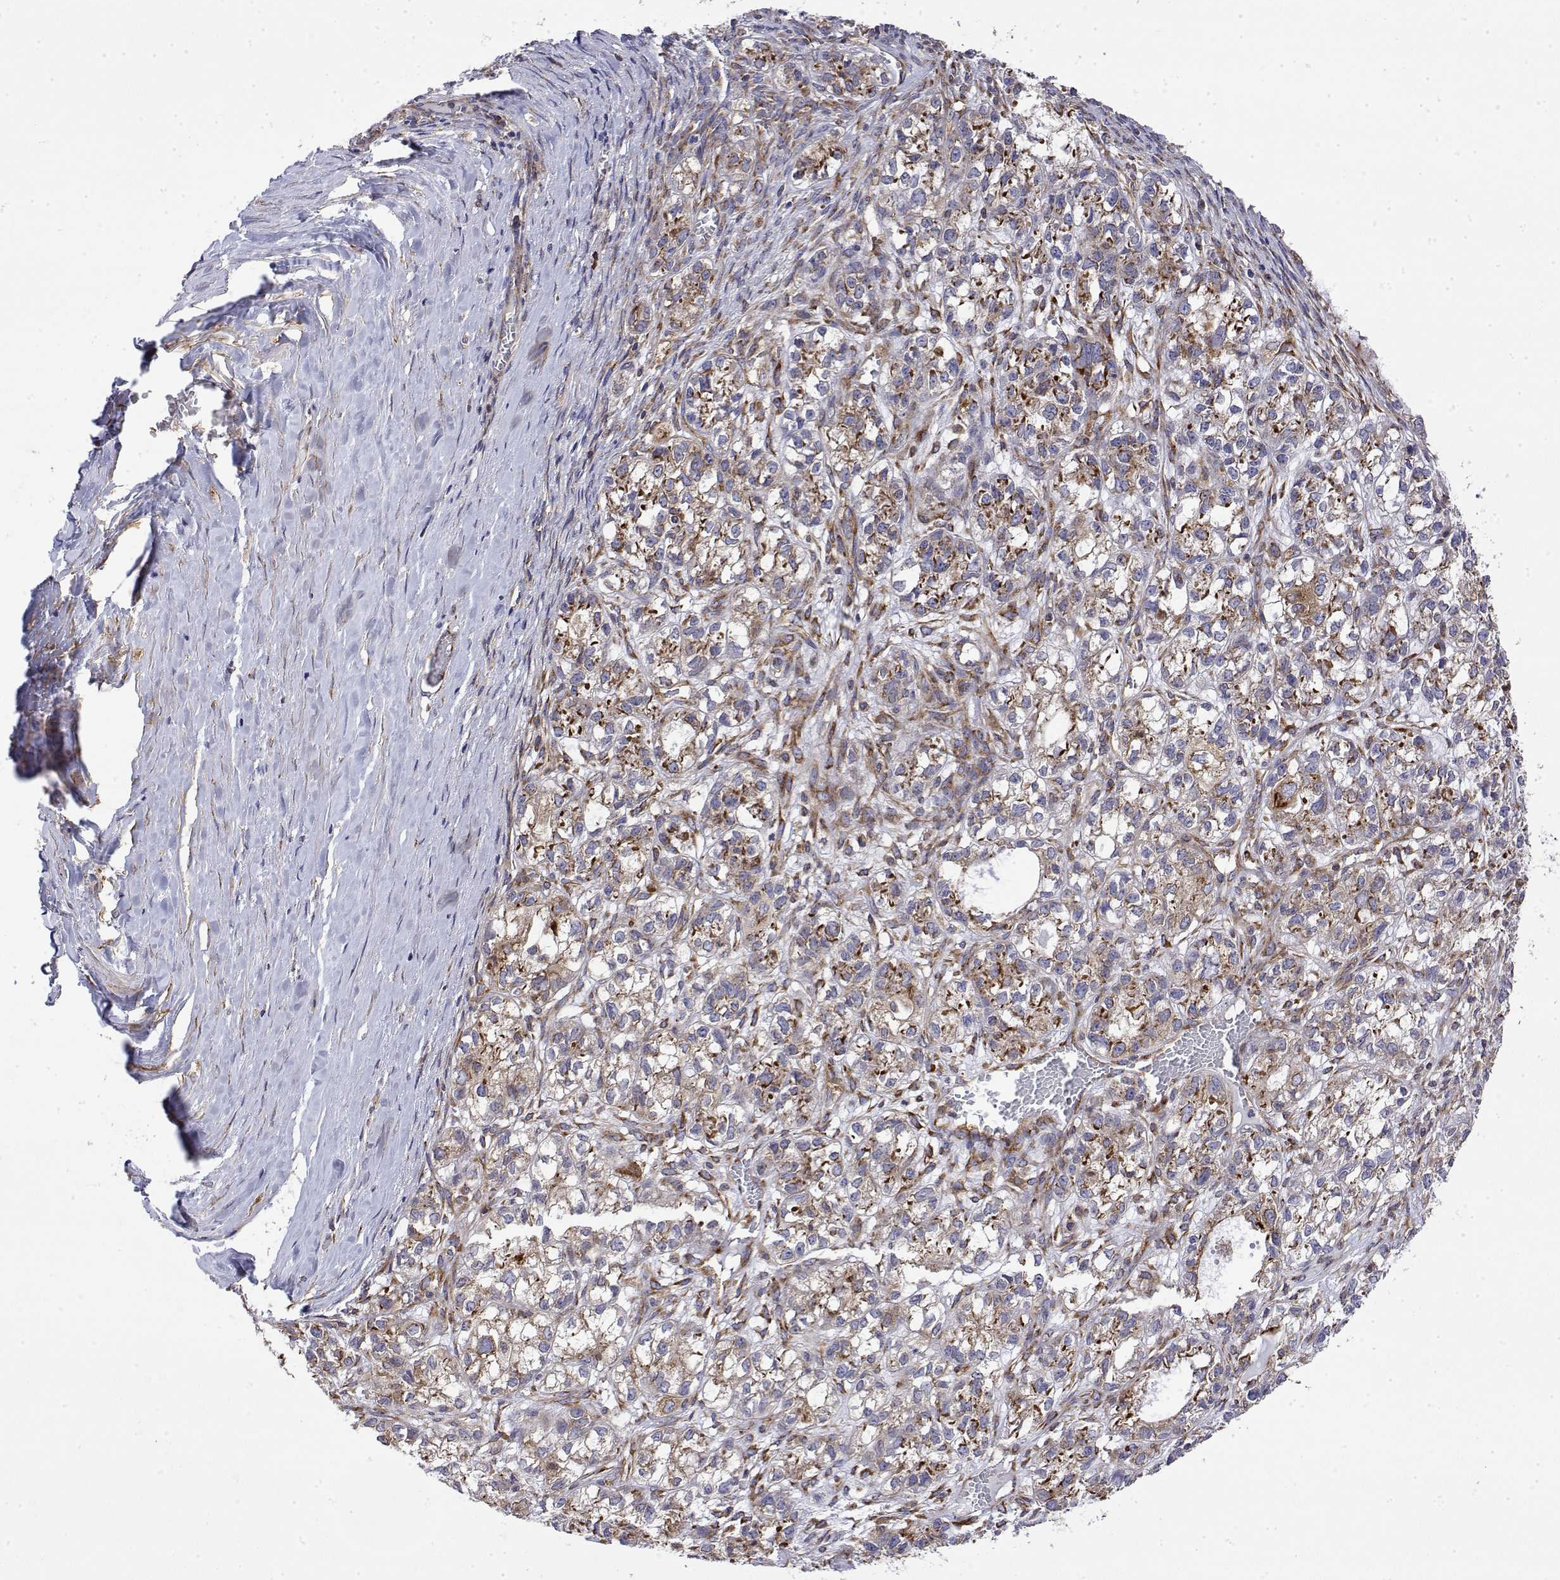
{"staining": {"intensity": "strong", "quantity": "25%-75%", "location": "cytoplasmic/membranous"}, "tissue": "ovarian cancer", "cell_type": "Tumor cells", "image_type": "cancer", "snomed": [{"axis": "morphology", "description": "Carcinoma, endometroid"}, {"axis": "topography", "description": "Ovary"}], "caption": "Endometroid carcinoma (ovarian) stained with DAB (3,3'-diaminobenzidine) immunohistochemistry (IHC) reveals high levels of strong cytoplasmic/membranous positivity in approximately 25%-75% of tumor cells.", "gene": "EEF1G", "patient": {"sex": "female", "age": 64}}